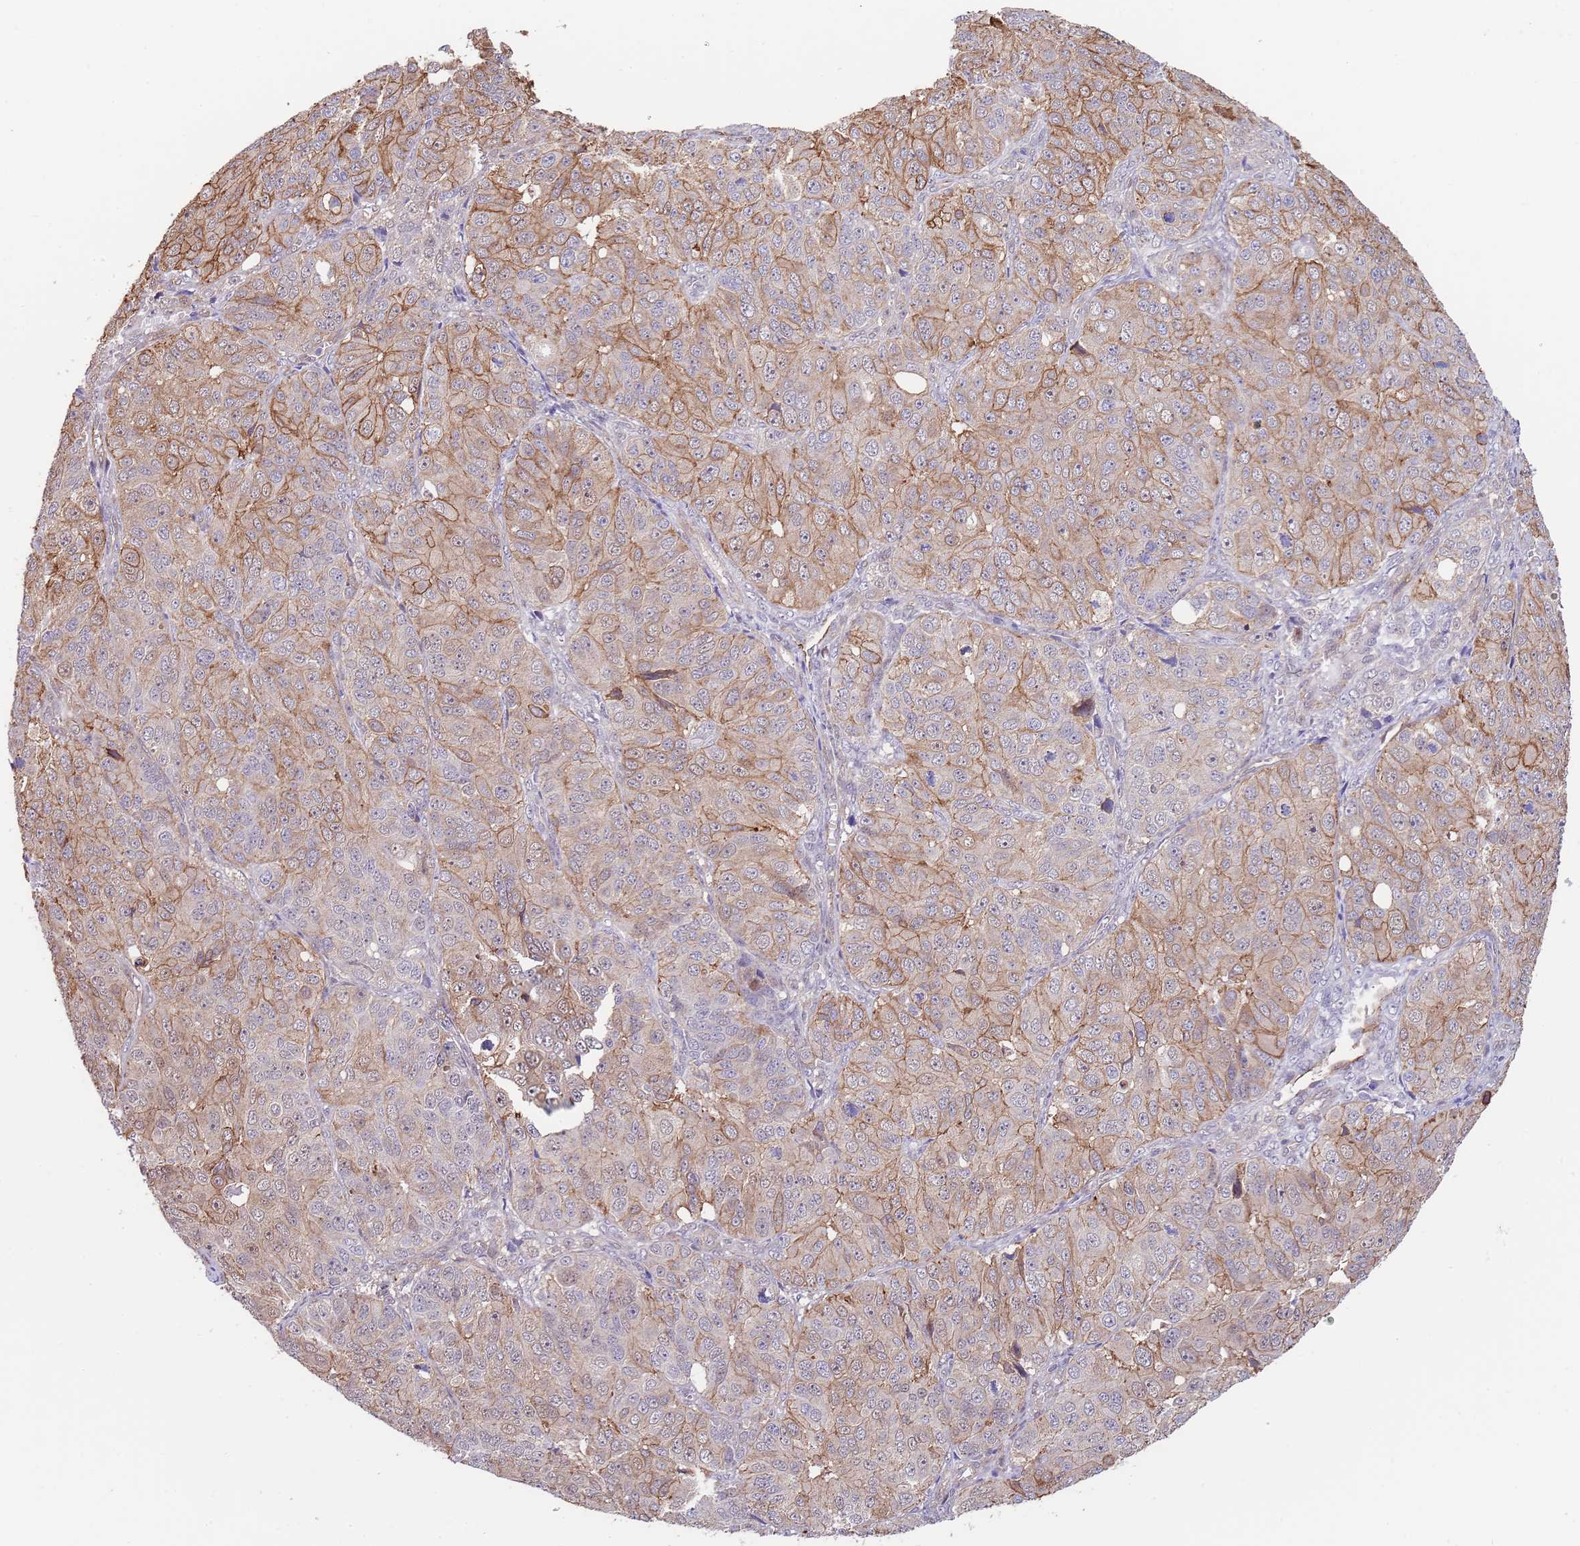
{"staining": {"intensity": "moderate", "quantity": ">75%", "location": "cytoplasmic/membranous"}, "tissue": "ovarian cancer", "cell_type": "Tumor cells", "image_type": "cancer", "snomed": [{"axis": "morphology", "description": "Carcinoma, endometroid"}, {"axis": "topography", "description": "Ovary"}], "caption": "Endometroid carcinoma (ovarian) tissue demonstrates moderate cytoplasmic/membranous expression in about >75% of tumor cells", "gene": "BPNT1", "patient": {"sex": "female", "age": 51}}